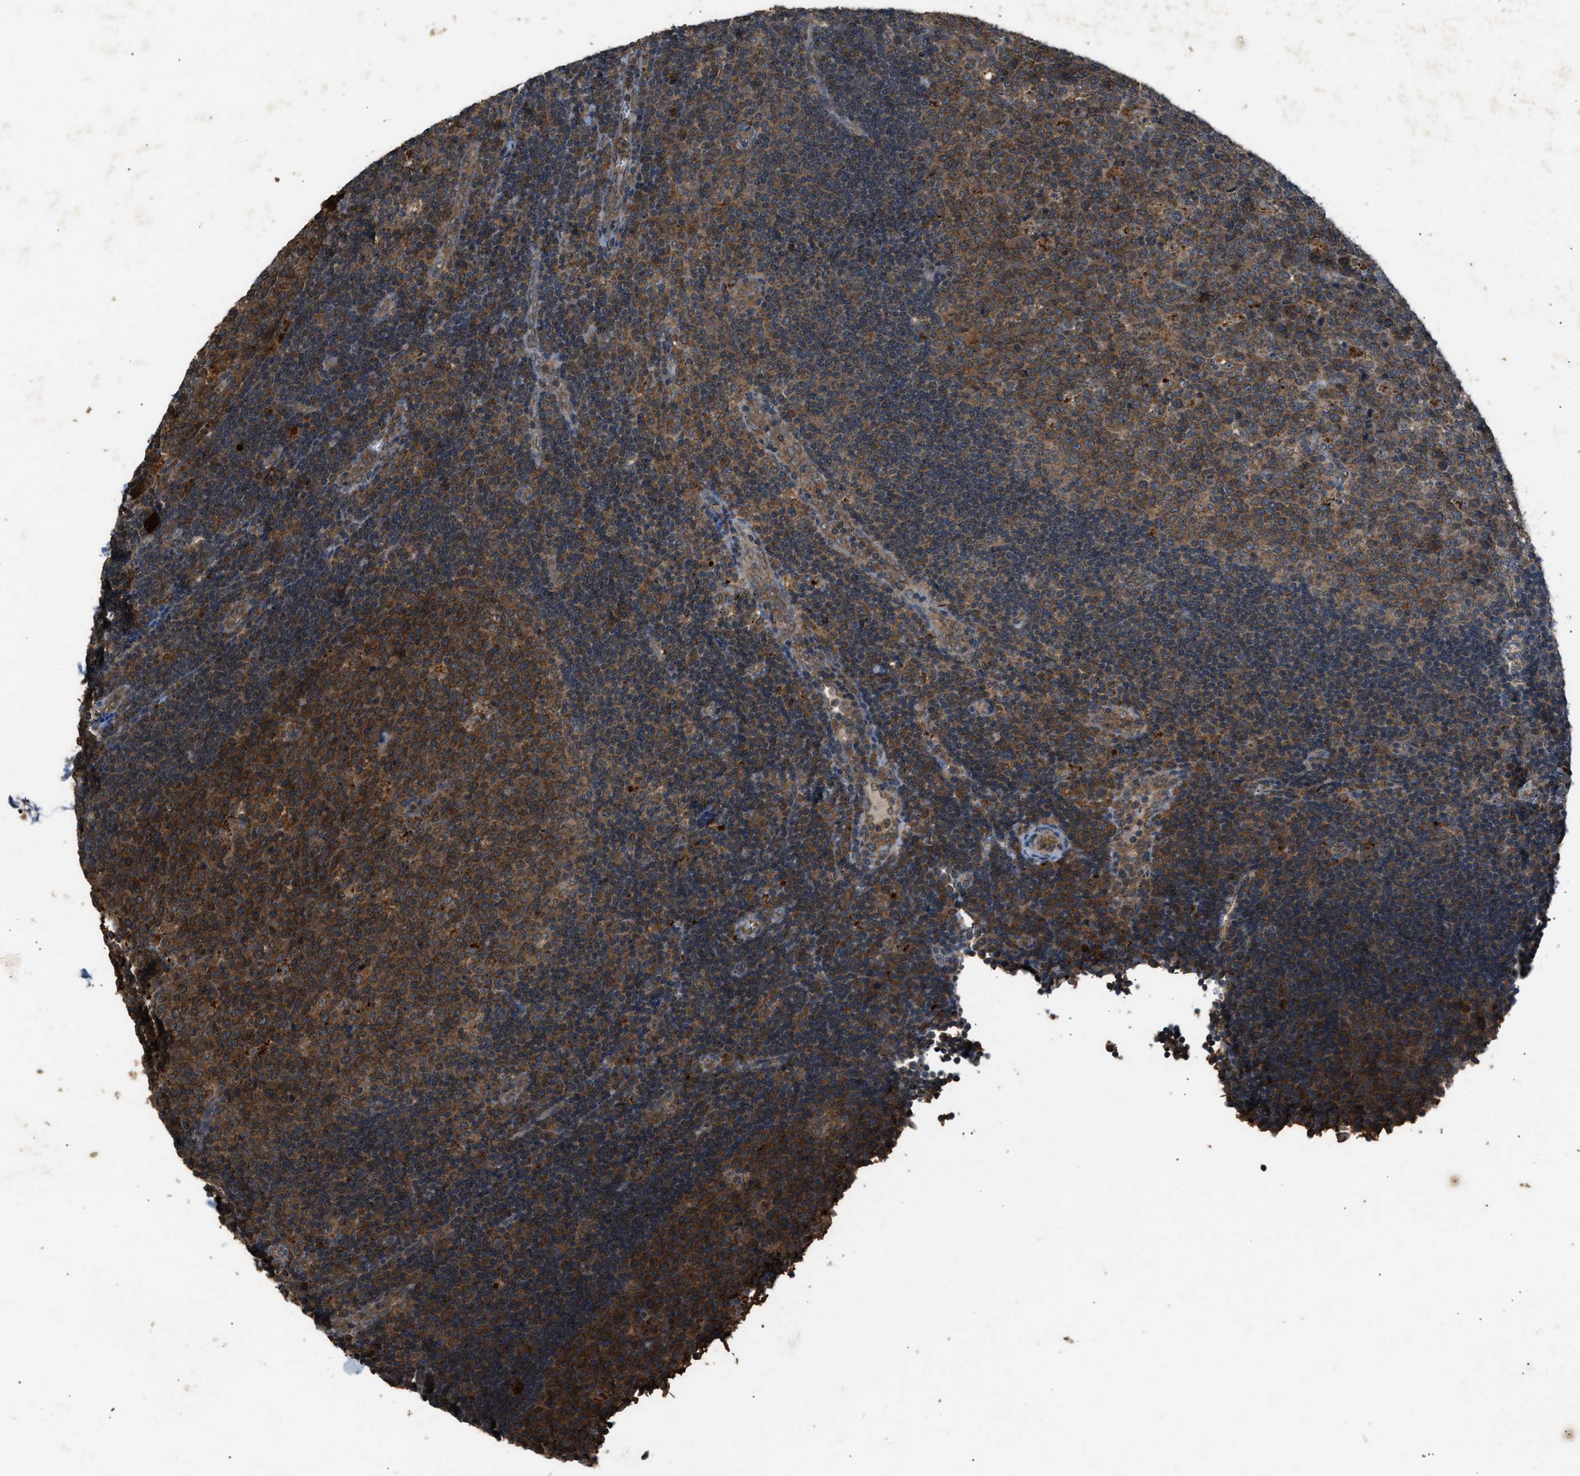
{"staining": {"intensity": "strong", "quantity": ">75%", "location": "cytoplasmic/membranous"}, "tissue": "lymph node", "cell_type": "Germinal center cells", "image_type": "normal", "snomed": [{"axis": "morphology", "description": "Normal tissue, NOS"}, {"axis": "topography", "description": "Lymph node"}, {"axis": "topography", "description": "Salivary gland"}], "caption": "An image of human lymph node stained for a protein displays strong cytoplasmic/membranous brown staining in germinal center cells. (Brightfield microscopy of DAB IHC at high magnification).", "gene": "PSMD1", "patient": {"sex": "male", "age": 8}}